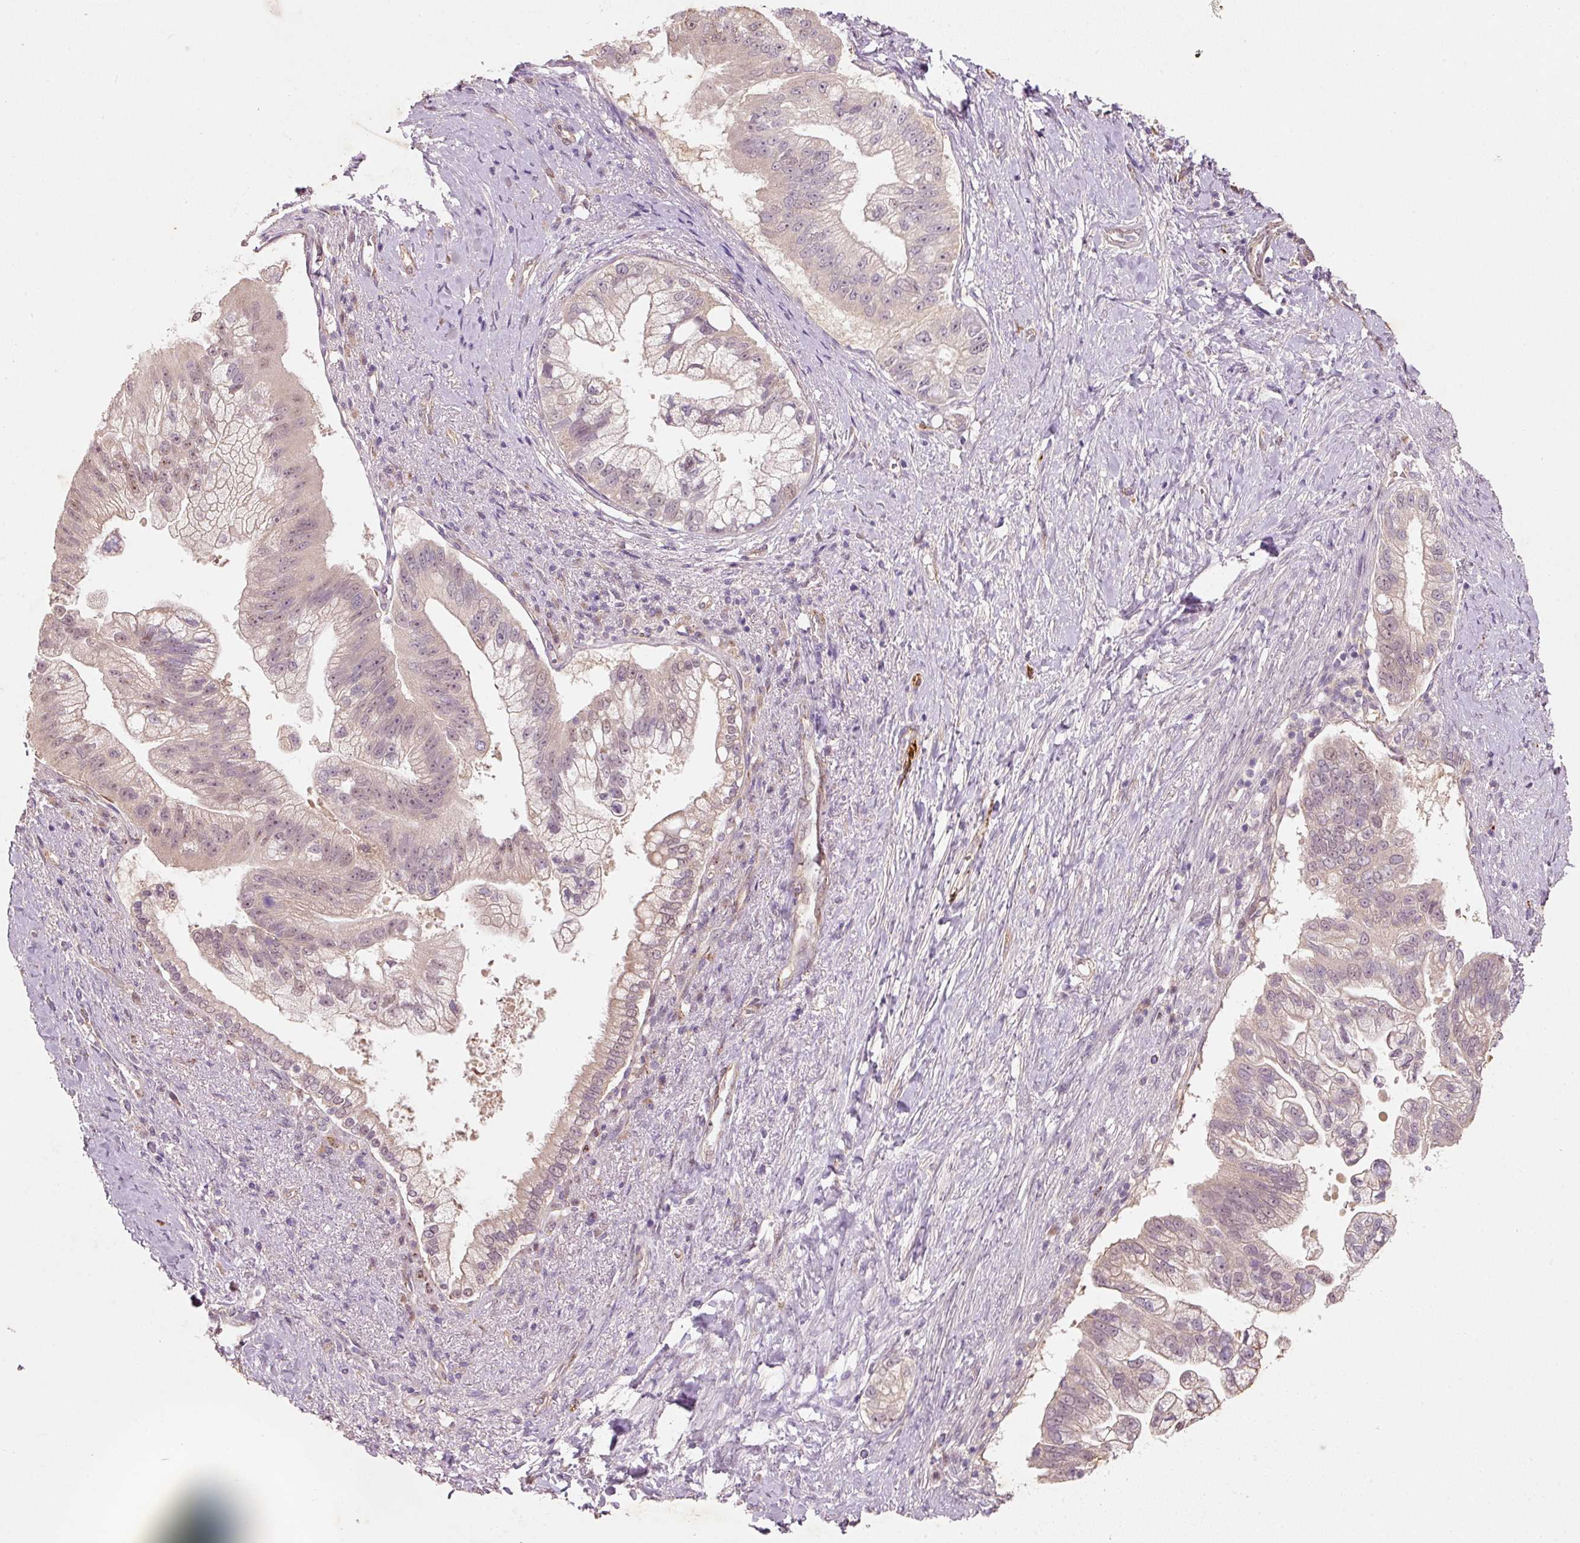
{"staining": {"intensity": "weak", "quantity": ">75%", "location": "cytoplasmic/membranous,nuclear"}, "tissue": "pancreatic cancer", "cell_type": "Tumor cells", "image_type": "cancer", "snomed": [{"axis": "morphology", "description": "Adenocarcinoma, NOS"}, {"axis": "topography", "description": "Pancreas"}], "caption": "Human pancreatic cancer (adenocarcinoma) stained for a protein (brown) displays weak cytoplasmic/membranous and nuclear positive positivity in about >75% of tumor cells.", "gene": "RGL2", "patient": {"sex": "male", "age": 70}}